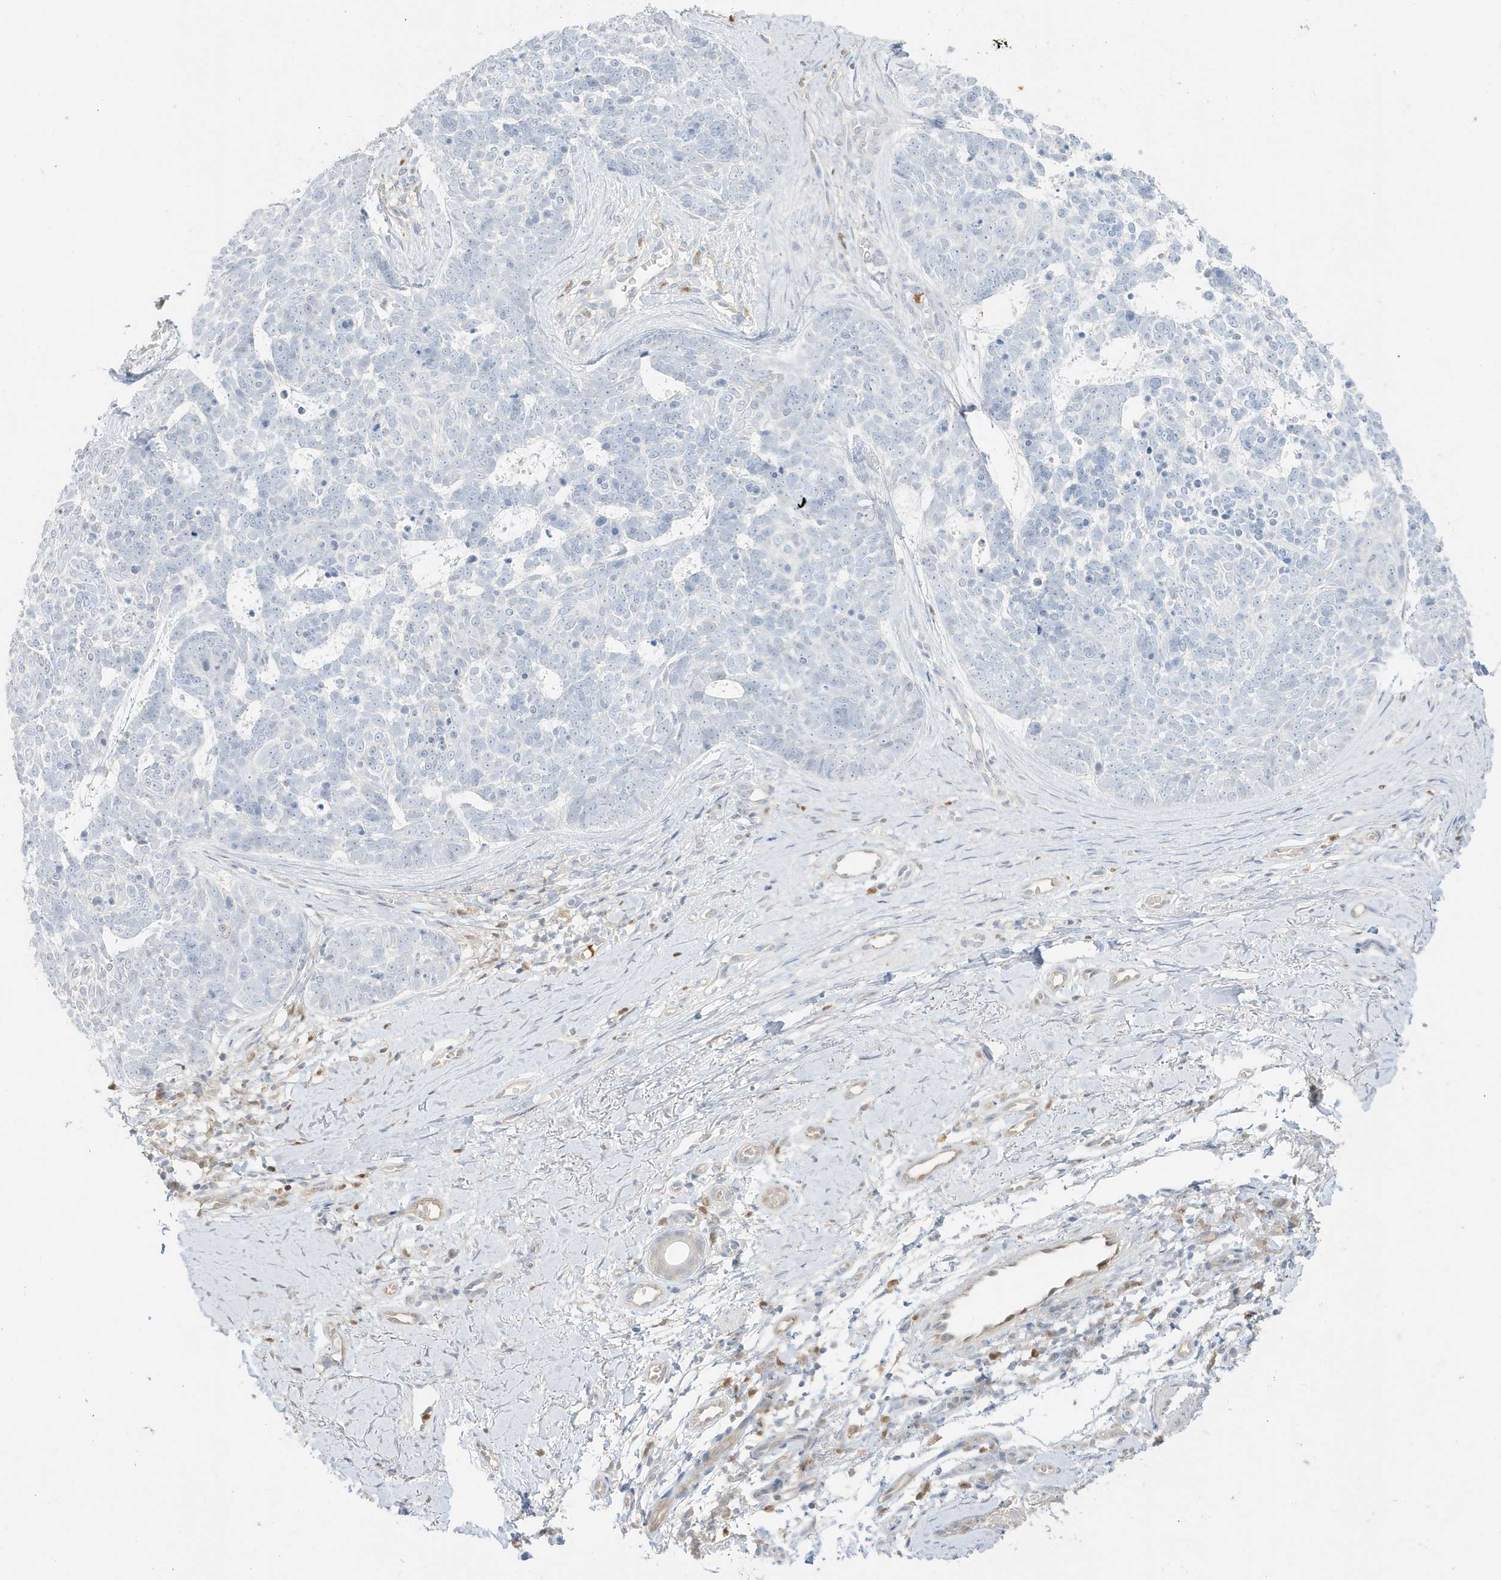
{"staining": {"intensity": "negative", "quantity": "none", "location": "none"}, "tissue": "skin cancer", "cell_type": "Tumor cells", "image_type": "cancer", "snomed": [{"axis": "morphology", "description": "Basal cell carcinoma"}, {"axis": "topography", "description": "Skin"}], "caption": "DAB immunohistochemical staining of human basal cell carcinoma (skin) shows no significant positivity in tumor cells.", "gene": "GCA", "patient": {"sex": "female", "age": 81}}